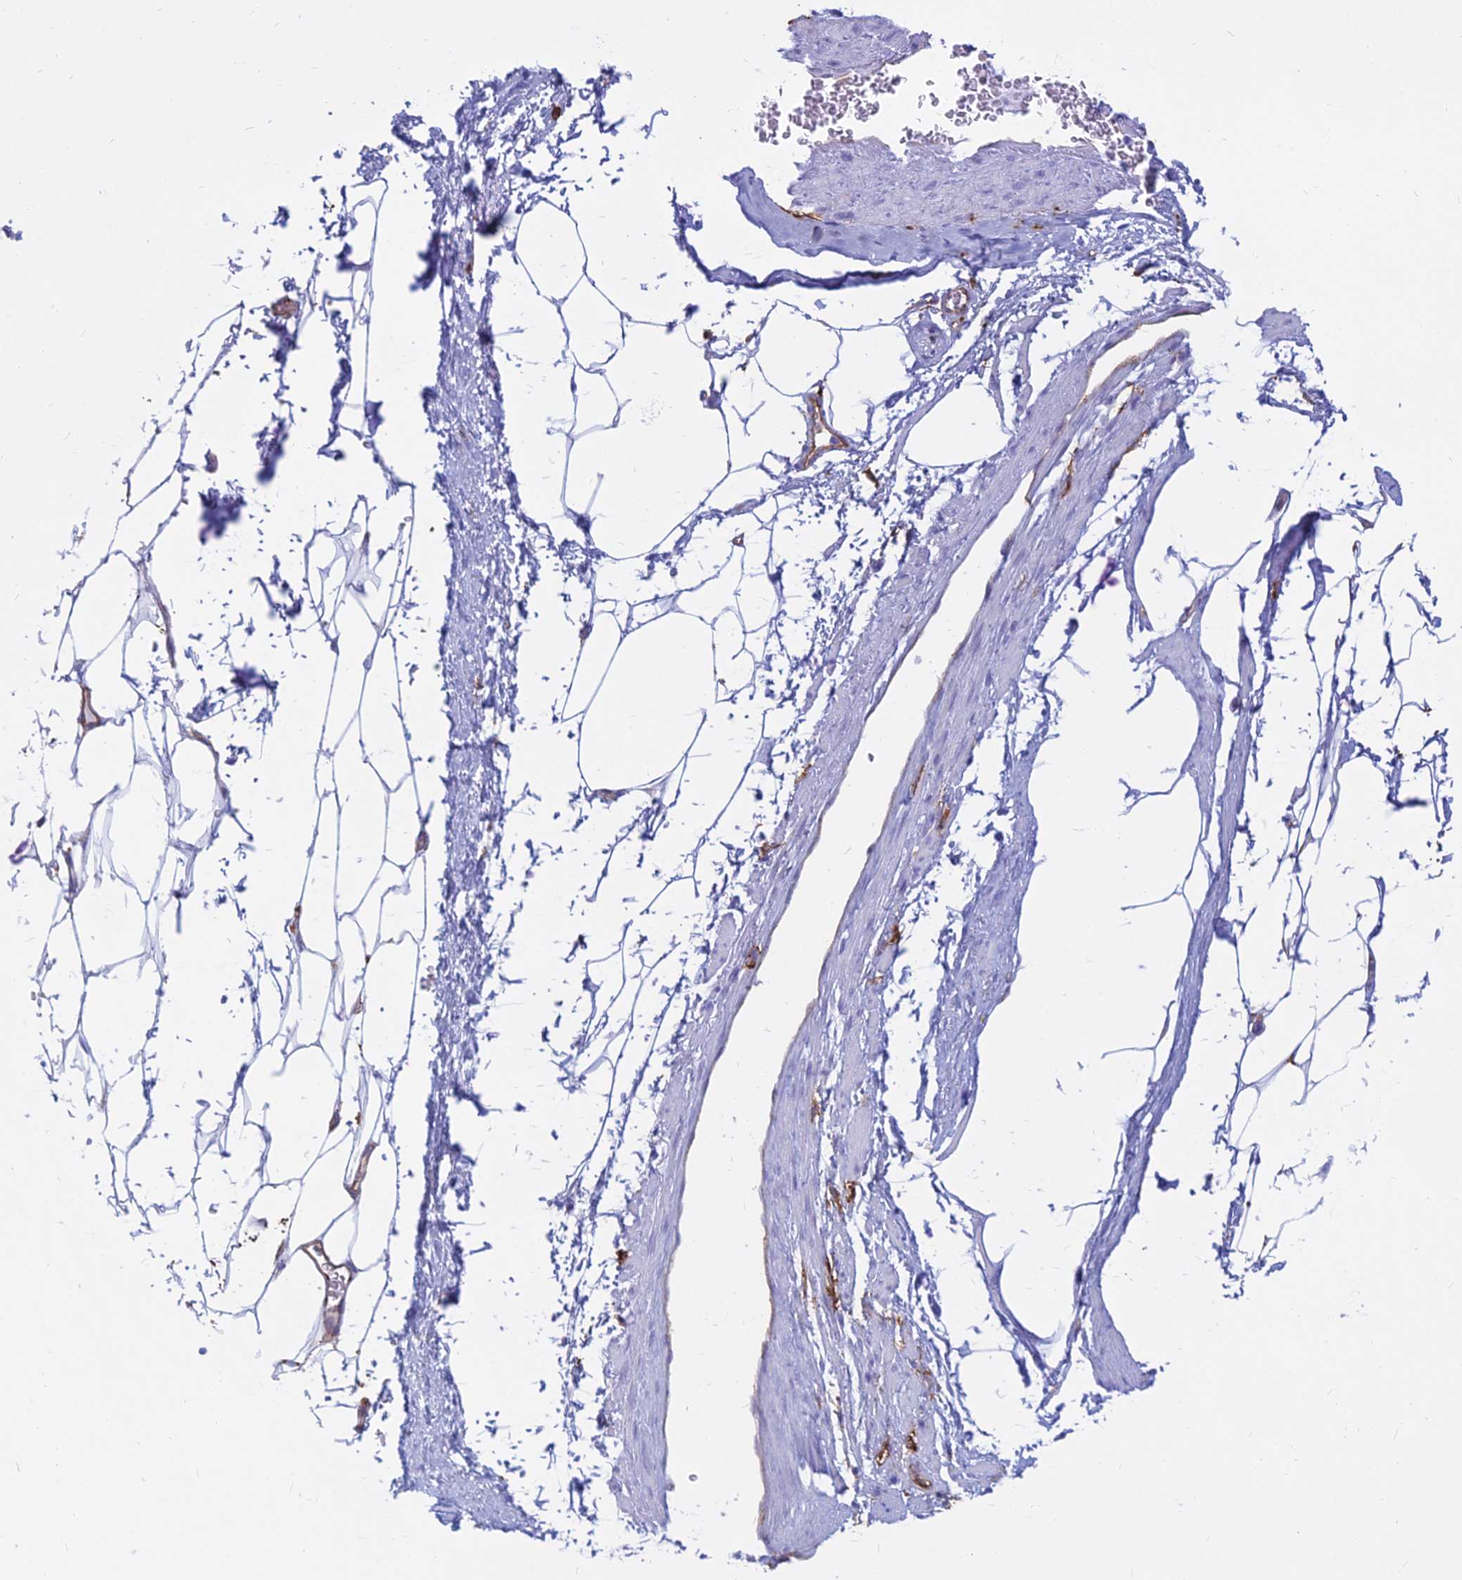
{"staining": {"intensity": "negative", "quantity": "none", "location": "none"}, "tissue": "adipose tissue", "cell_type": "Adipocytes", "image_type": "normal", "snomed": [{"axis": "morphology", "description": "Normal tissue, NOS"}, {"axis": "morphology", "description": "Adenocarcinoma, Low grade"}, {"axis": "topography", "description": "Prostate"}, {"axis": "topography", "description": "Peripheral nerve tissue"}], "caption": "Adipocytes are negative for brown protein staining in benign adipose tissue.", "gene": "HLA", "patient": {"sex": "male", "age": 63}}